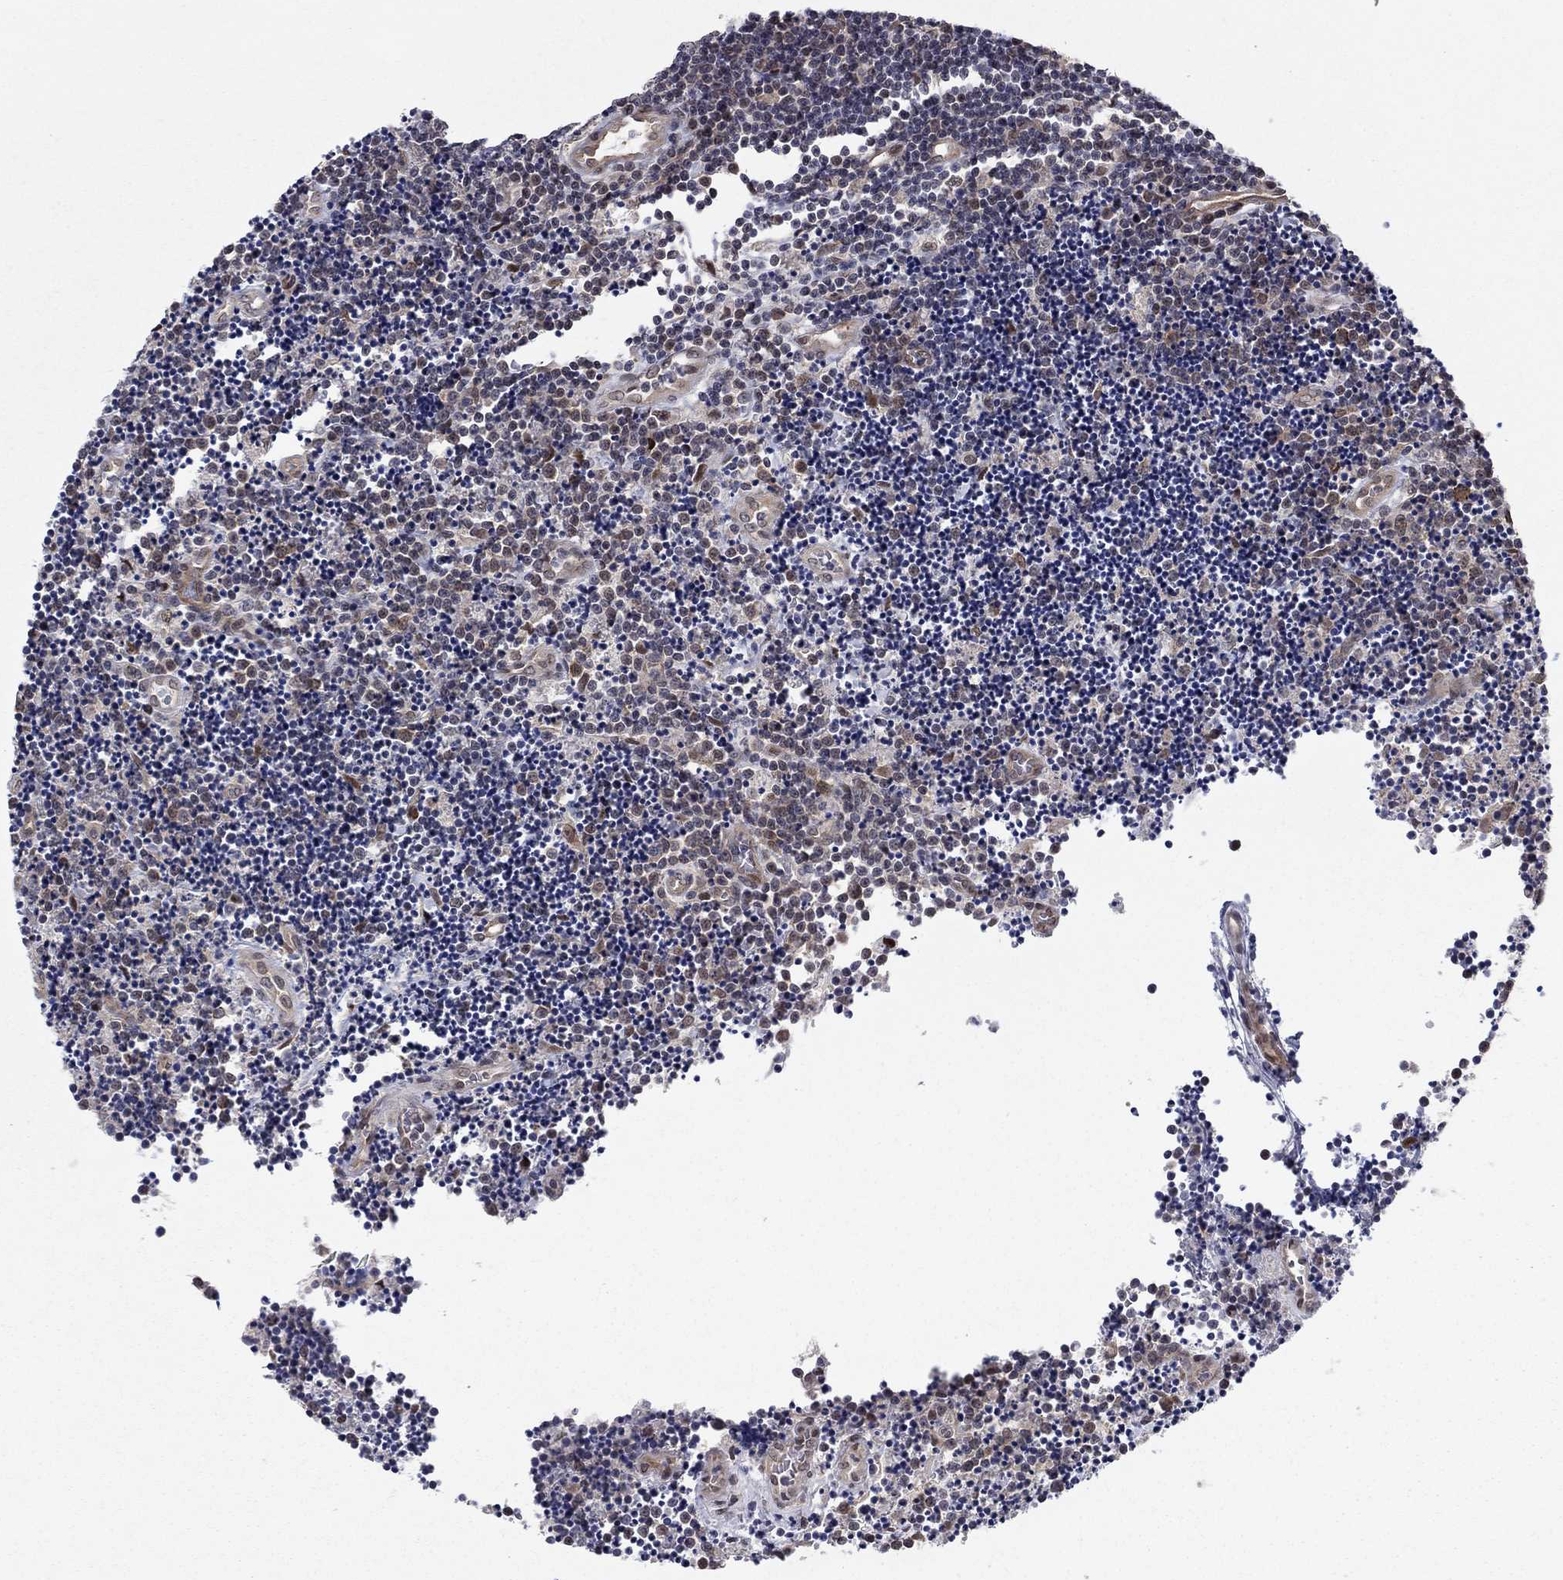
{"staining": {"intensity": "weak", "quantity": "<25%", "location": "cytoplasmic/membranous"}, "tissue": "lymphoma", "cell_type": "Tumor cells", "image_type": "cancer", "snomed": [{"axis": "morphology", "description": "Malignant lymphoma, non-Hodgkin's type, Low grade"}, {"axis": "topography", "description": "Brain"}], "caption": "Lymphoma stained for a protein using immunohistochemistry (IHC) demonstrates no expression tumor cells.", "gene": "PSMC1", "patient": {"sex": "female", "age": 66}}